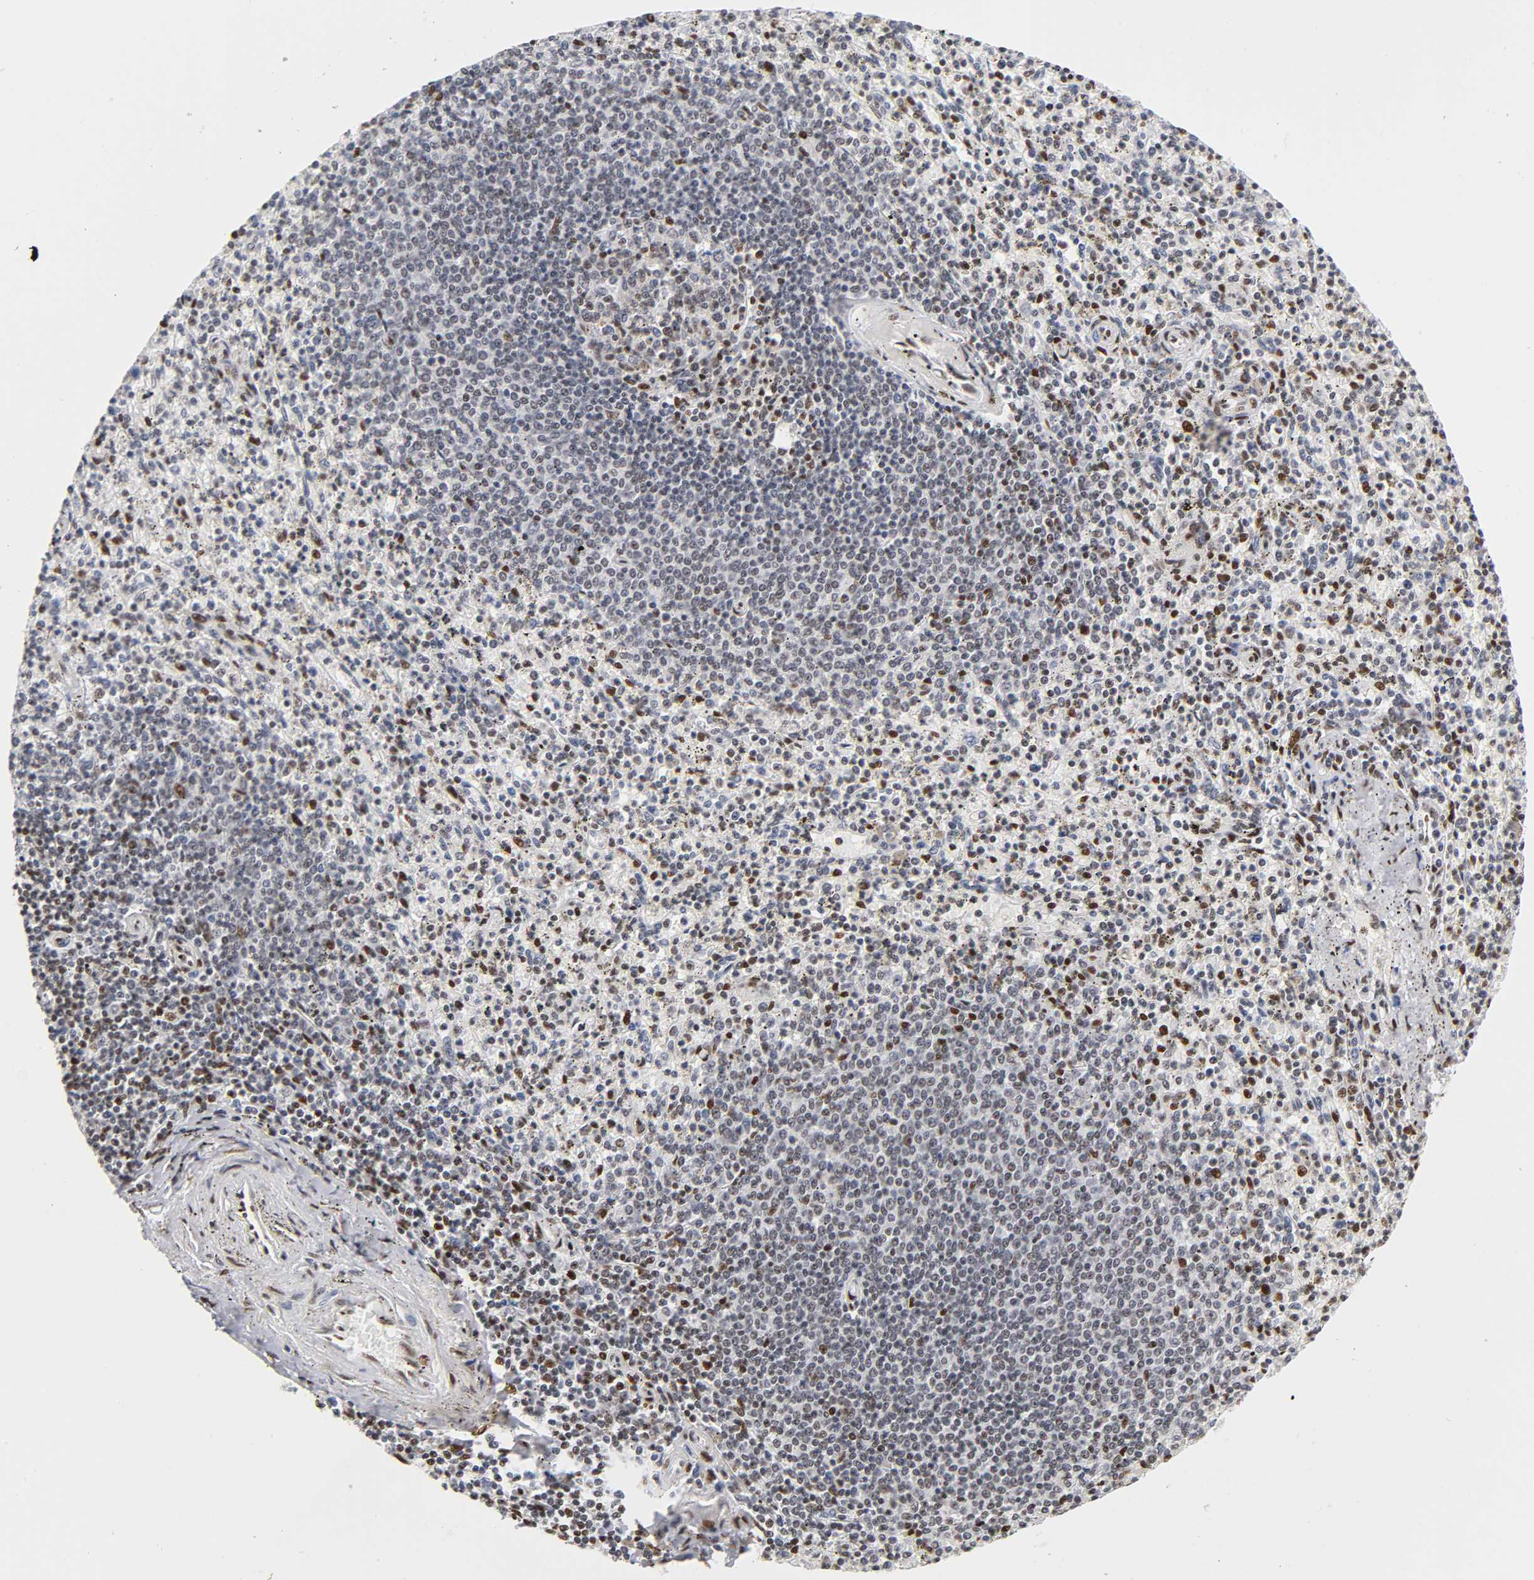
{"staining": {"intensity": "moderate", "quantity": "25%-75%", "location": "nuclear"}, "tissue": "spleen", "cell_type": "Cells in red pulp", "image_type": "normal", "snomed": [{"axis": "morphology", "description": "Normal tissue, NOS"}, {"axis": "topography", "description": "Spleen"}], "caption": "Protein analysis of unremarkable spleen shows moderate nuclear expression in approximately 25%-75% of cells in red pulp.", "gene": "NR3C1", "patient": {"sex": "male", "age": 72}}